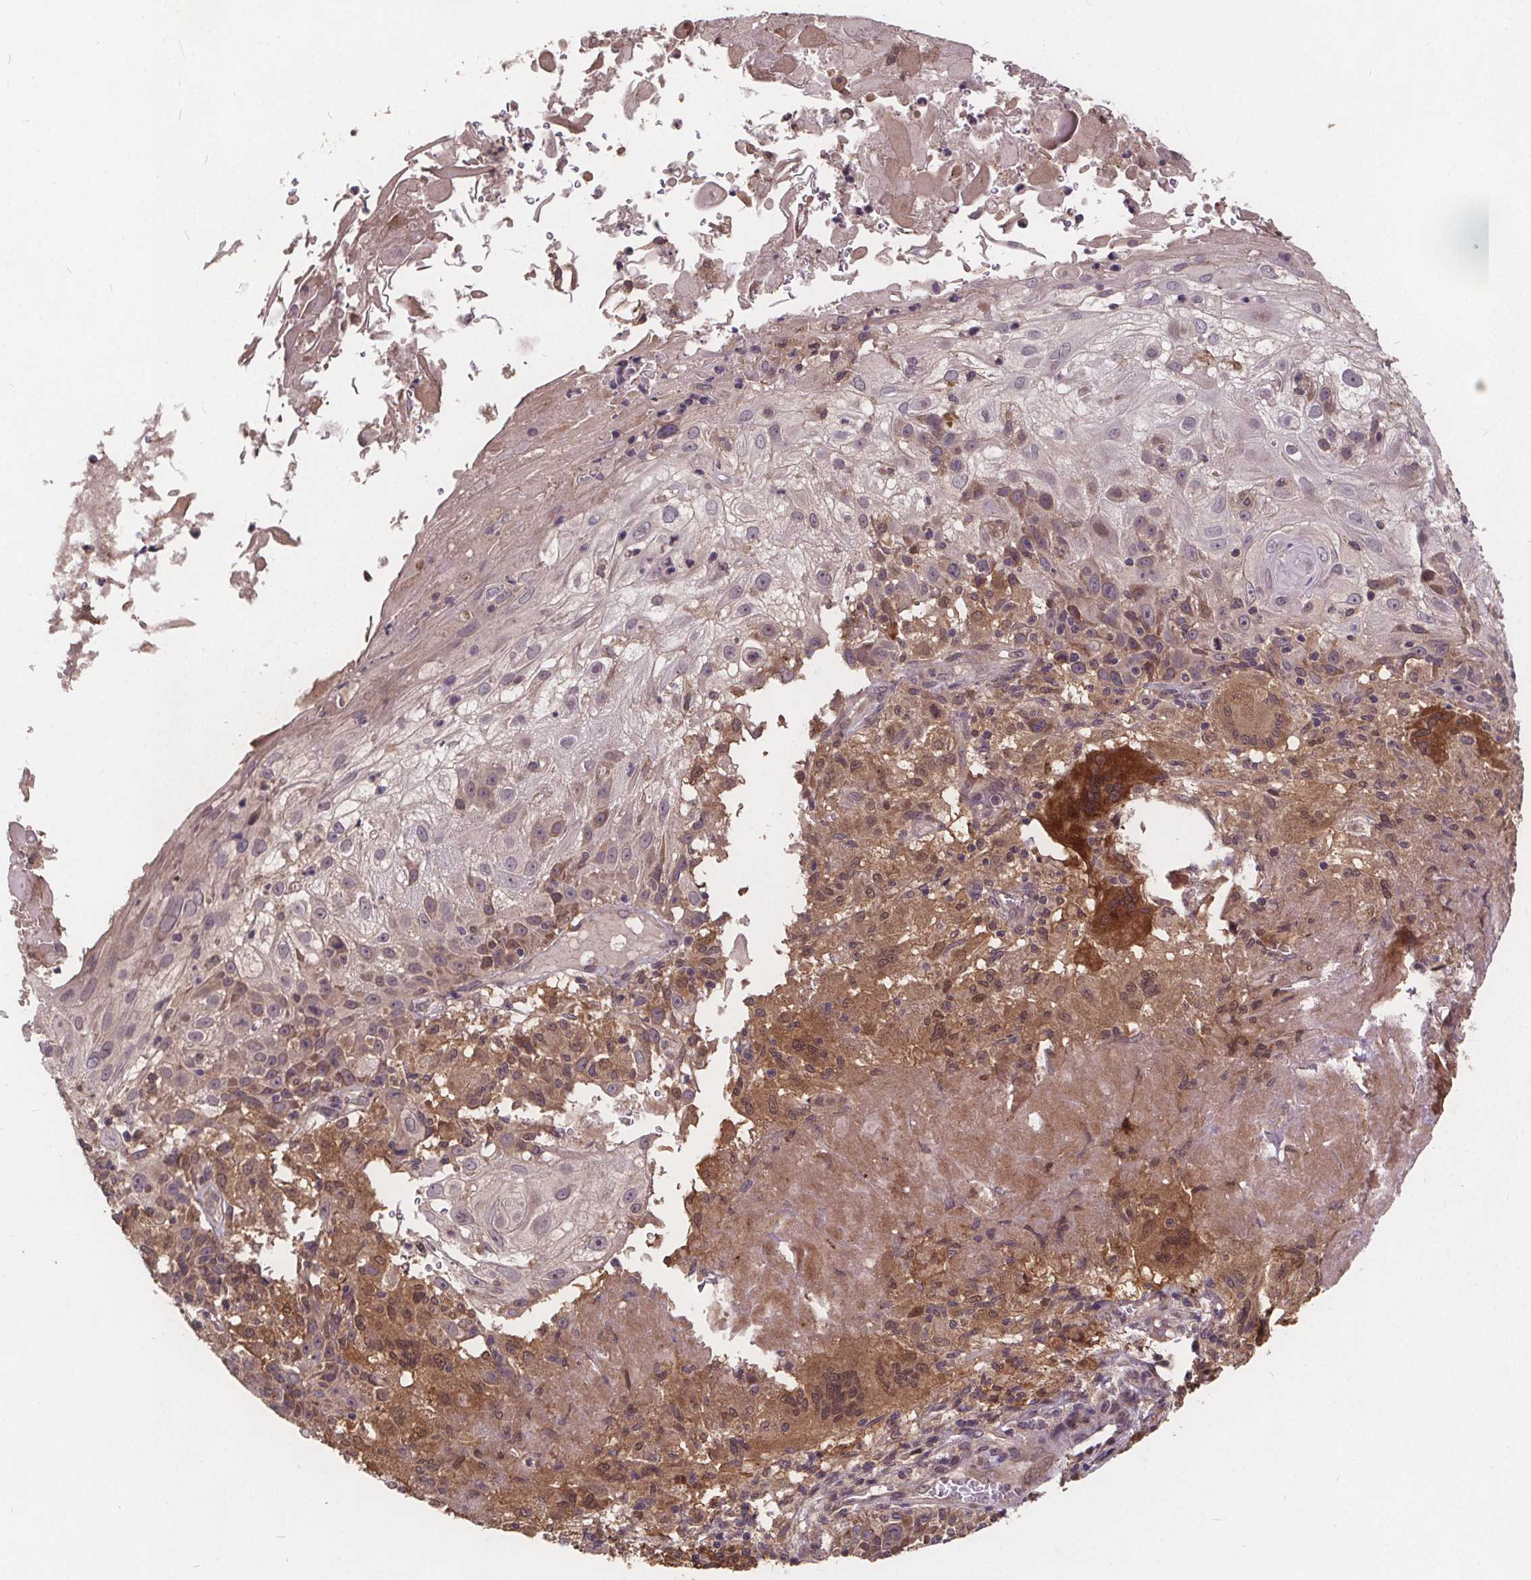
{"staining": {"intensity": "moderate", "quantity": "<25%", "location": "cytoplasmic/membranous"}, "tissue": "skin cancer", "cell_type": "Tumor cells", "image_type": "cancer", "snomed": [{"axis": "morphology", "description": "Normal tissue, NOS"}, {"axis": "morphology", "description": "Squamous cell carcinoma, NOS"}, {"axis": "topography", "description": "Skin"}], "caption": "Protein staining of skin squamous cell carcinoma tissue displays moderate cytoplasmic/membranous expression in about <25% of tumor cells.", "gene": "USP9X", "patient": {"sex": "female", "age": 83}}